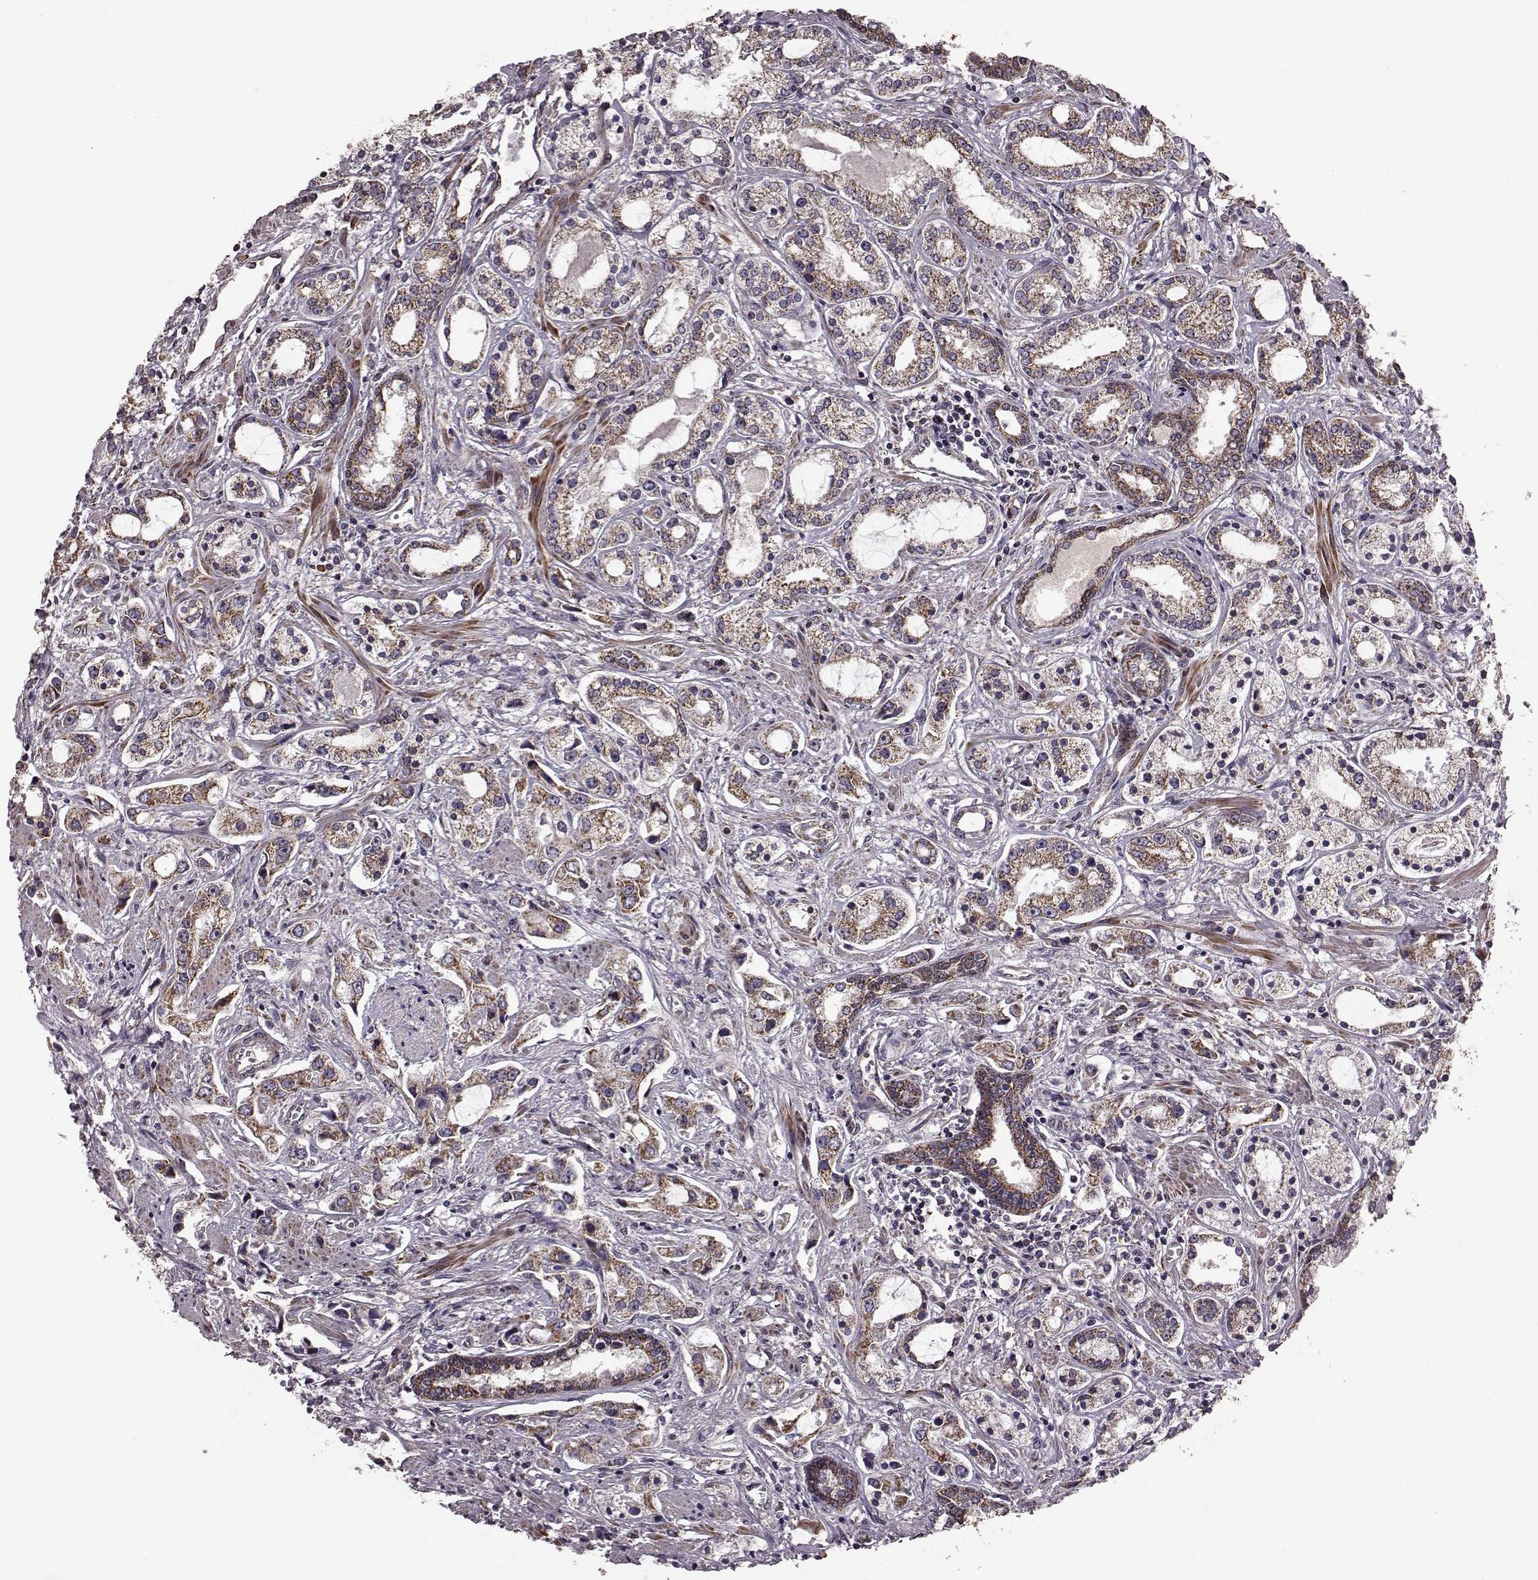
{"staining": {"intensity": "moderate", "quantity": ">75%", "location": "cytoplasmic/membranous"}, "tissue": "prostate cancer", "cell_type": "Tumor cells", "image_type": "cancer", "snomed": [{"axis": "morphology", "description": "Adenocarcinoma, Medium grade"}, {"axis": "topography", "description": "Prostate"}], "caption": "Immunohistochemical staining of prostate cancer (adenocarcinoma (medium-grade)) reveals moderate cytoplasmic/membranous protein expression in approximately >75% of tumor cells.", "gene": "PUDP", "patient": {"sex": "male", "age": 57}}